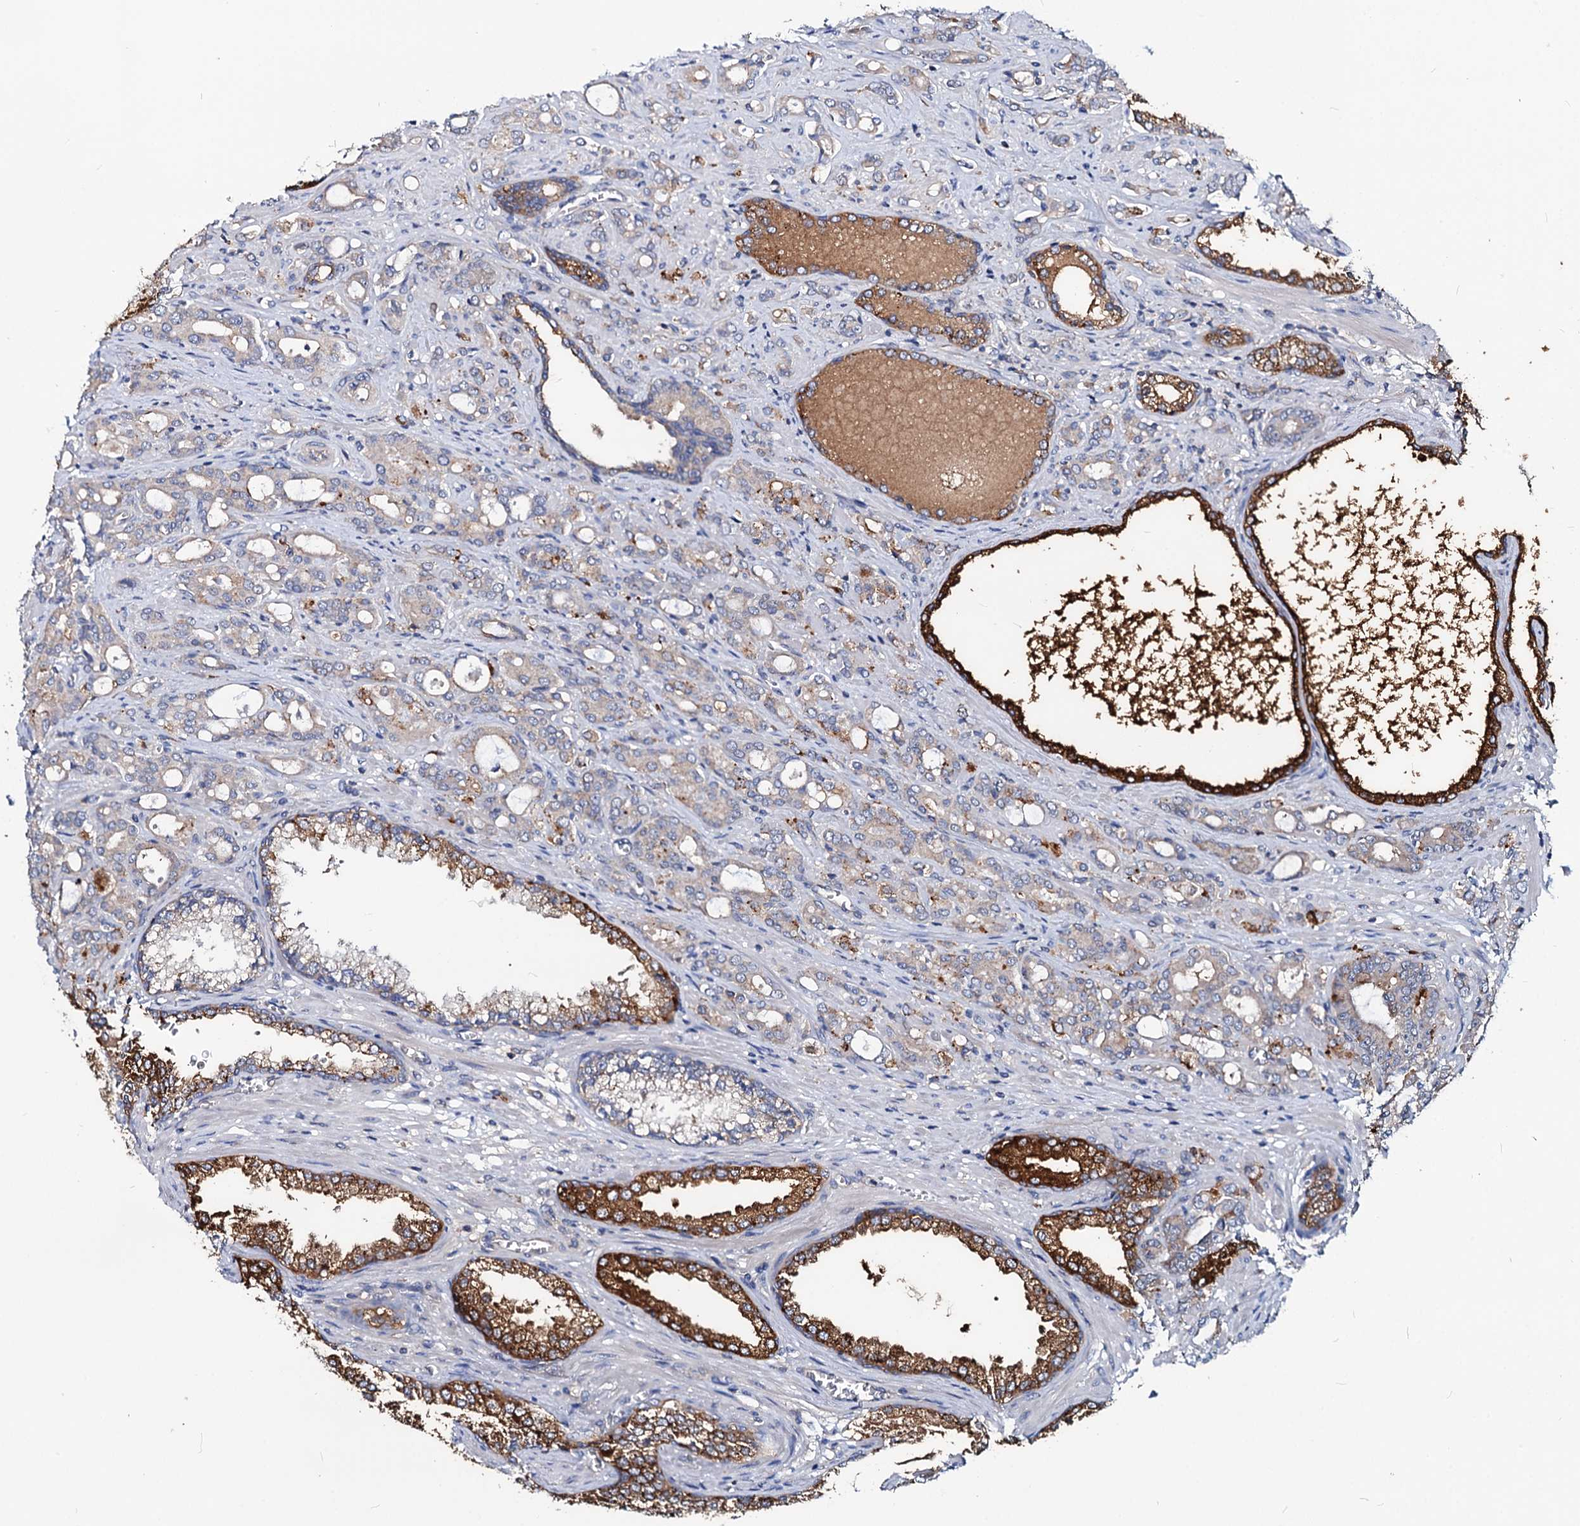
{"staining": {"intensity": "weak", "quantity": "25%-75%", "location": "cytoplasmic/membranous"}, "tissue": "prostate cancer", "cell_type": "Tumor cells", "image_type": "cancer", "snomed": [{"axis": "morphology", "description": "Adenocarcinoma, High grade"}, {"axis": "topography", "description": "Prostate"}], "caption": "A brown stain labels weak cytoplasmic/membranous positivity of a protein in human prostate cancer tumor cells.", "gene": "IDI1", "patient": {"sex": "male", "age": 72}}